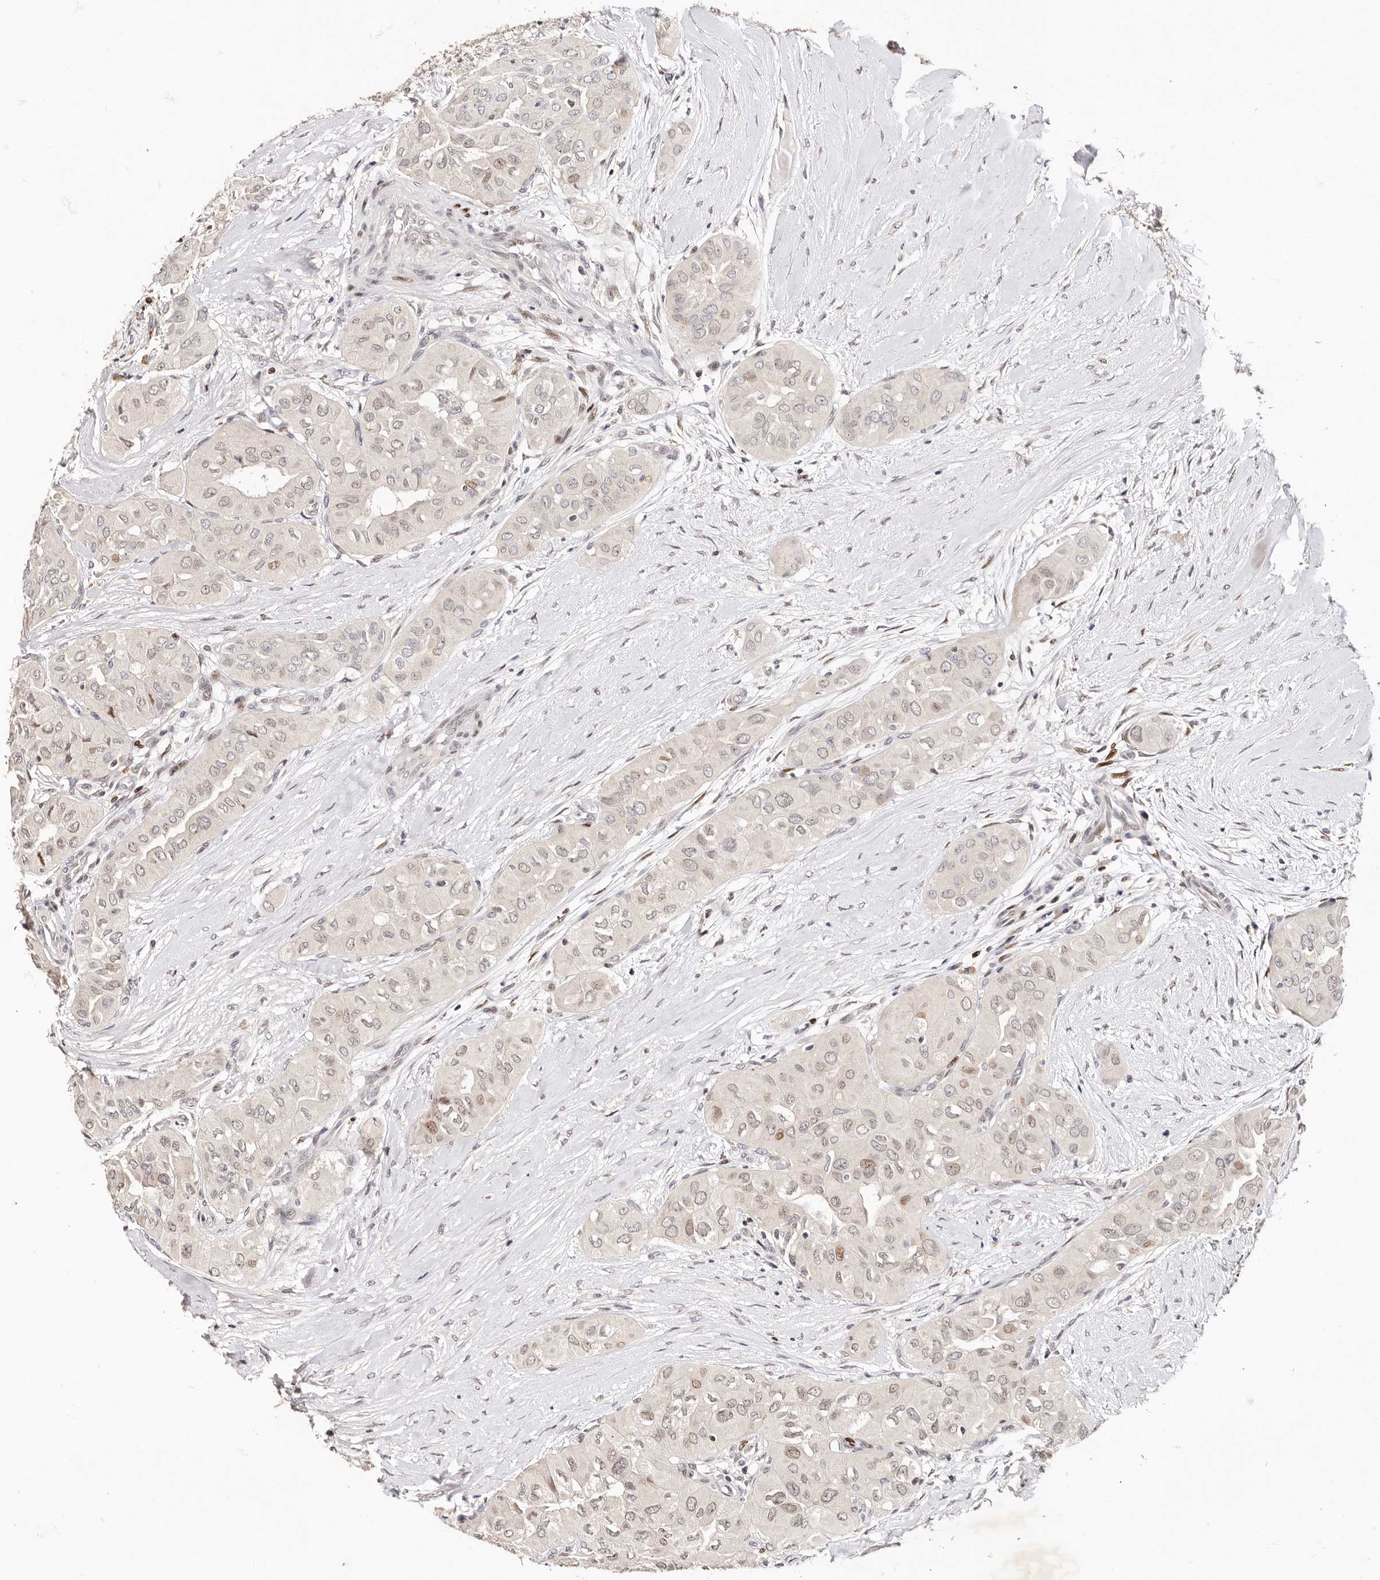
{"staining": {"intensity": "negative", "quantity": "none", "location": "none"}, "tissue": "thyroid cancer", "cell_type": "Tumor cells", "image_type": "cancer", "snomed": [{"axis": "morphology", "description": "Papillary adenocarcinoma, NOS"}, {"axis": "topography", "description": "Thyroid gland"}], "caption": "This image is of thyroid cancer (papillary adenocarcinoma) stained with IHC to label a protein in brown with the nuclei are counter-stained blue. There is no positivity in tumor cells. Brightfield microscopy of immunohistochemistry (IHC) stained with DAB (brown) and hematoxylin (blue), captured at high magnification.", "gene": "IQGAP3", "patient": {"sex": "female", "age": 59}}